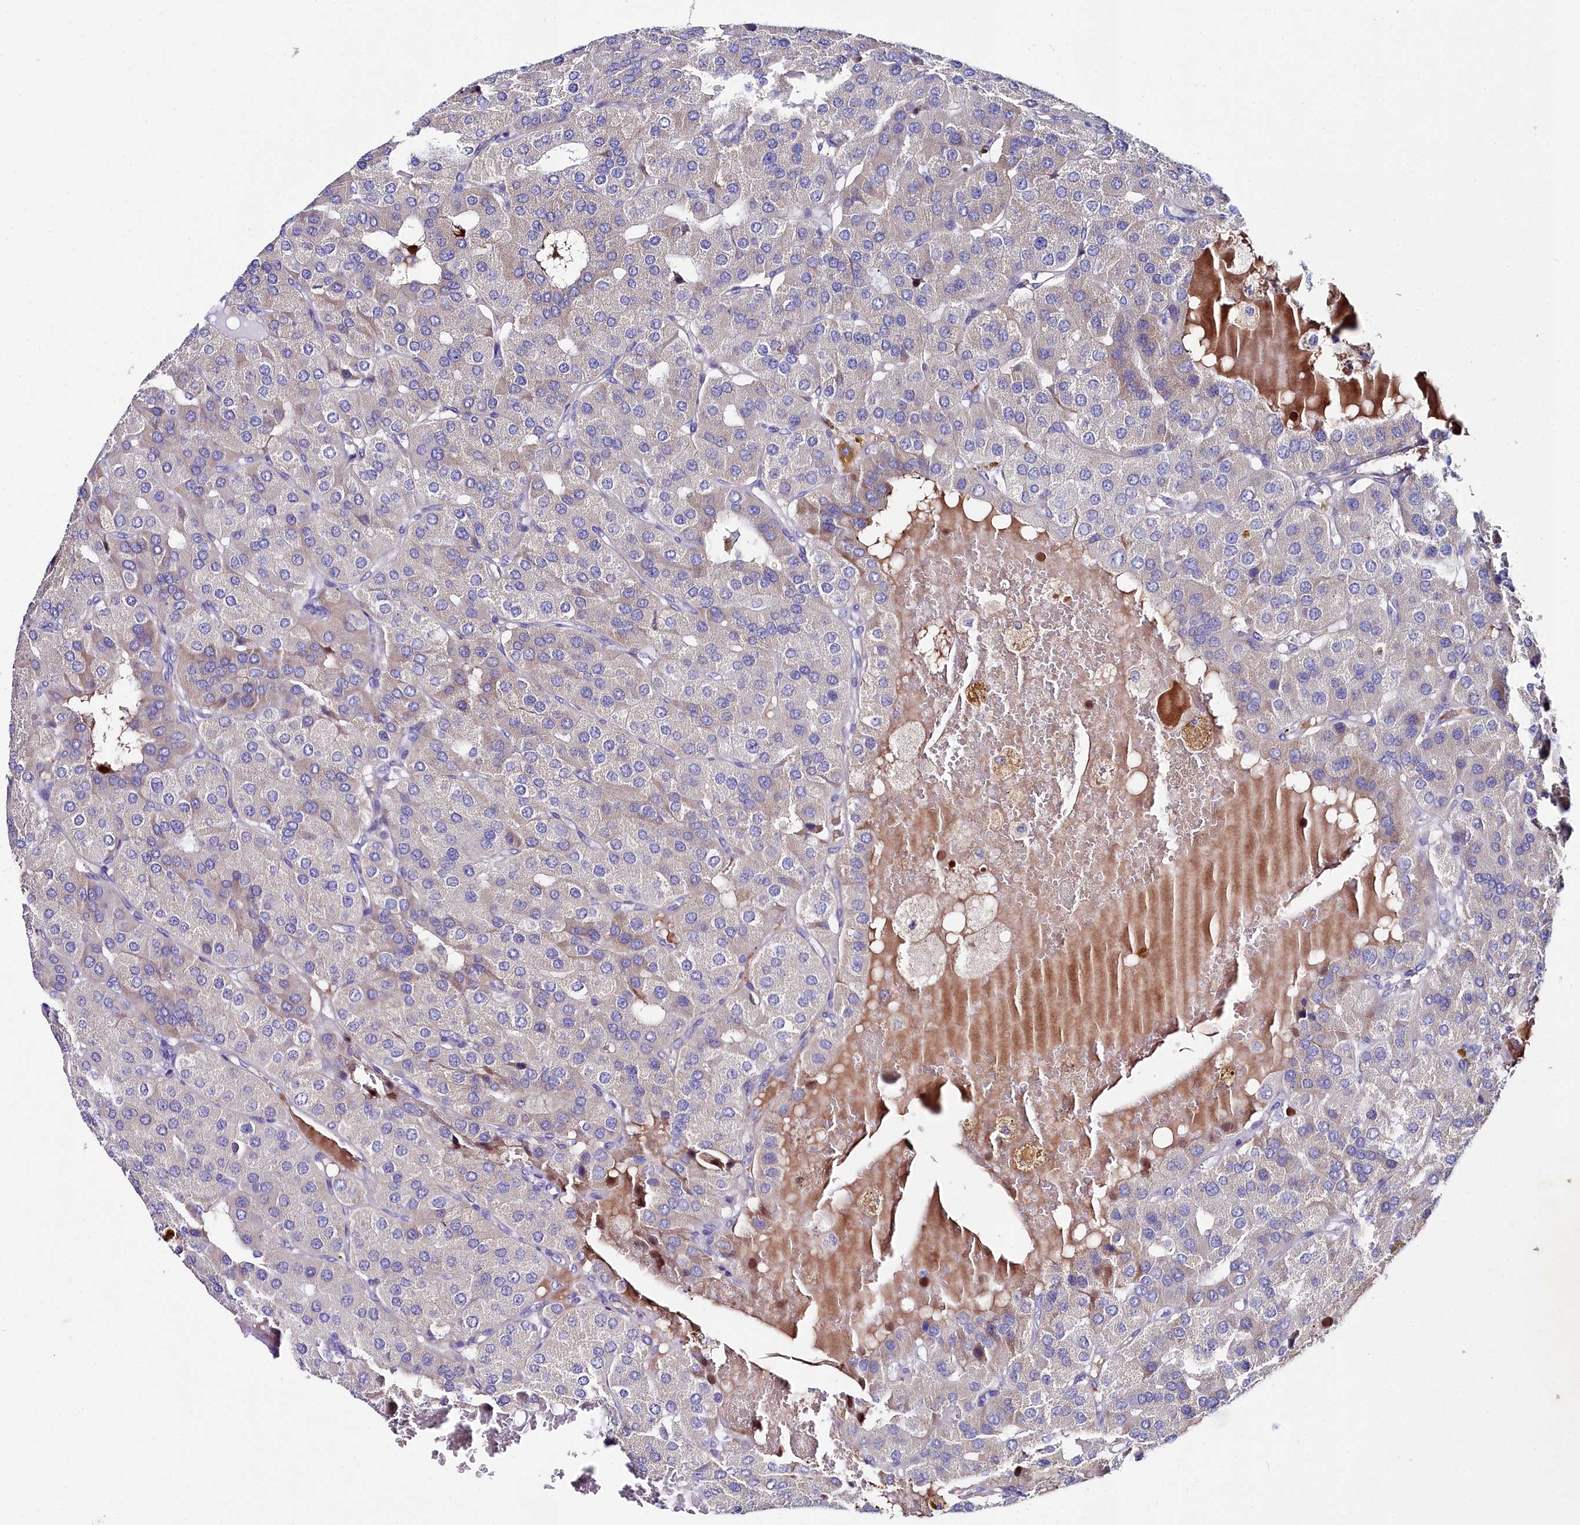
{"staining": {"intensity": "weak", "quantity": "<25%", "location": "cytoplasmic/membranous"}, "tissue": "parathyroid gland", "cell_type": "Glandular cells", "image_type": "normal", "snomed": [{"axis": "morphology", "description": "Normal tissue, NOS"}, {"axis": "morphology", "description": "Adenoma, NOS"}, {"axis": "topography", "description": "Parathyroid gland"}], "caption": "Parathyroid gland stained for a protein using immunohistochemistry exhibits no positivity glandular cells.", "gene": "SLC49A3", "patient": {"sex": "female", "age": 86}}